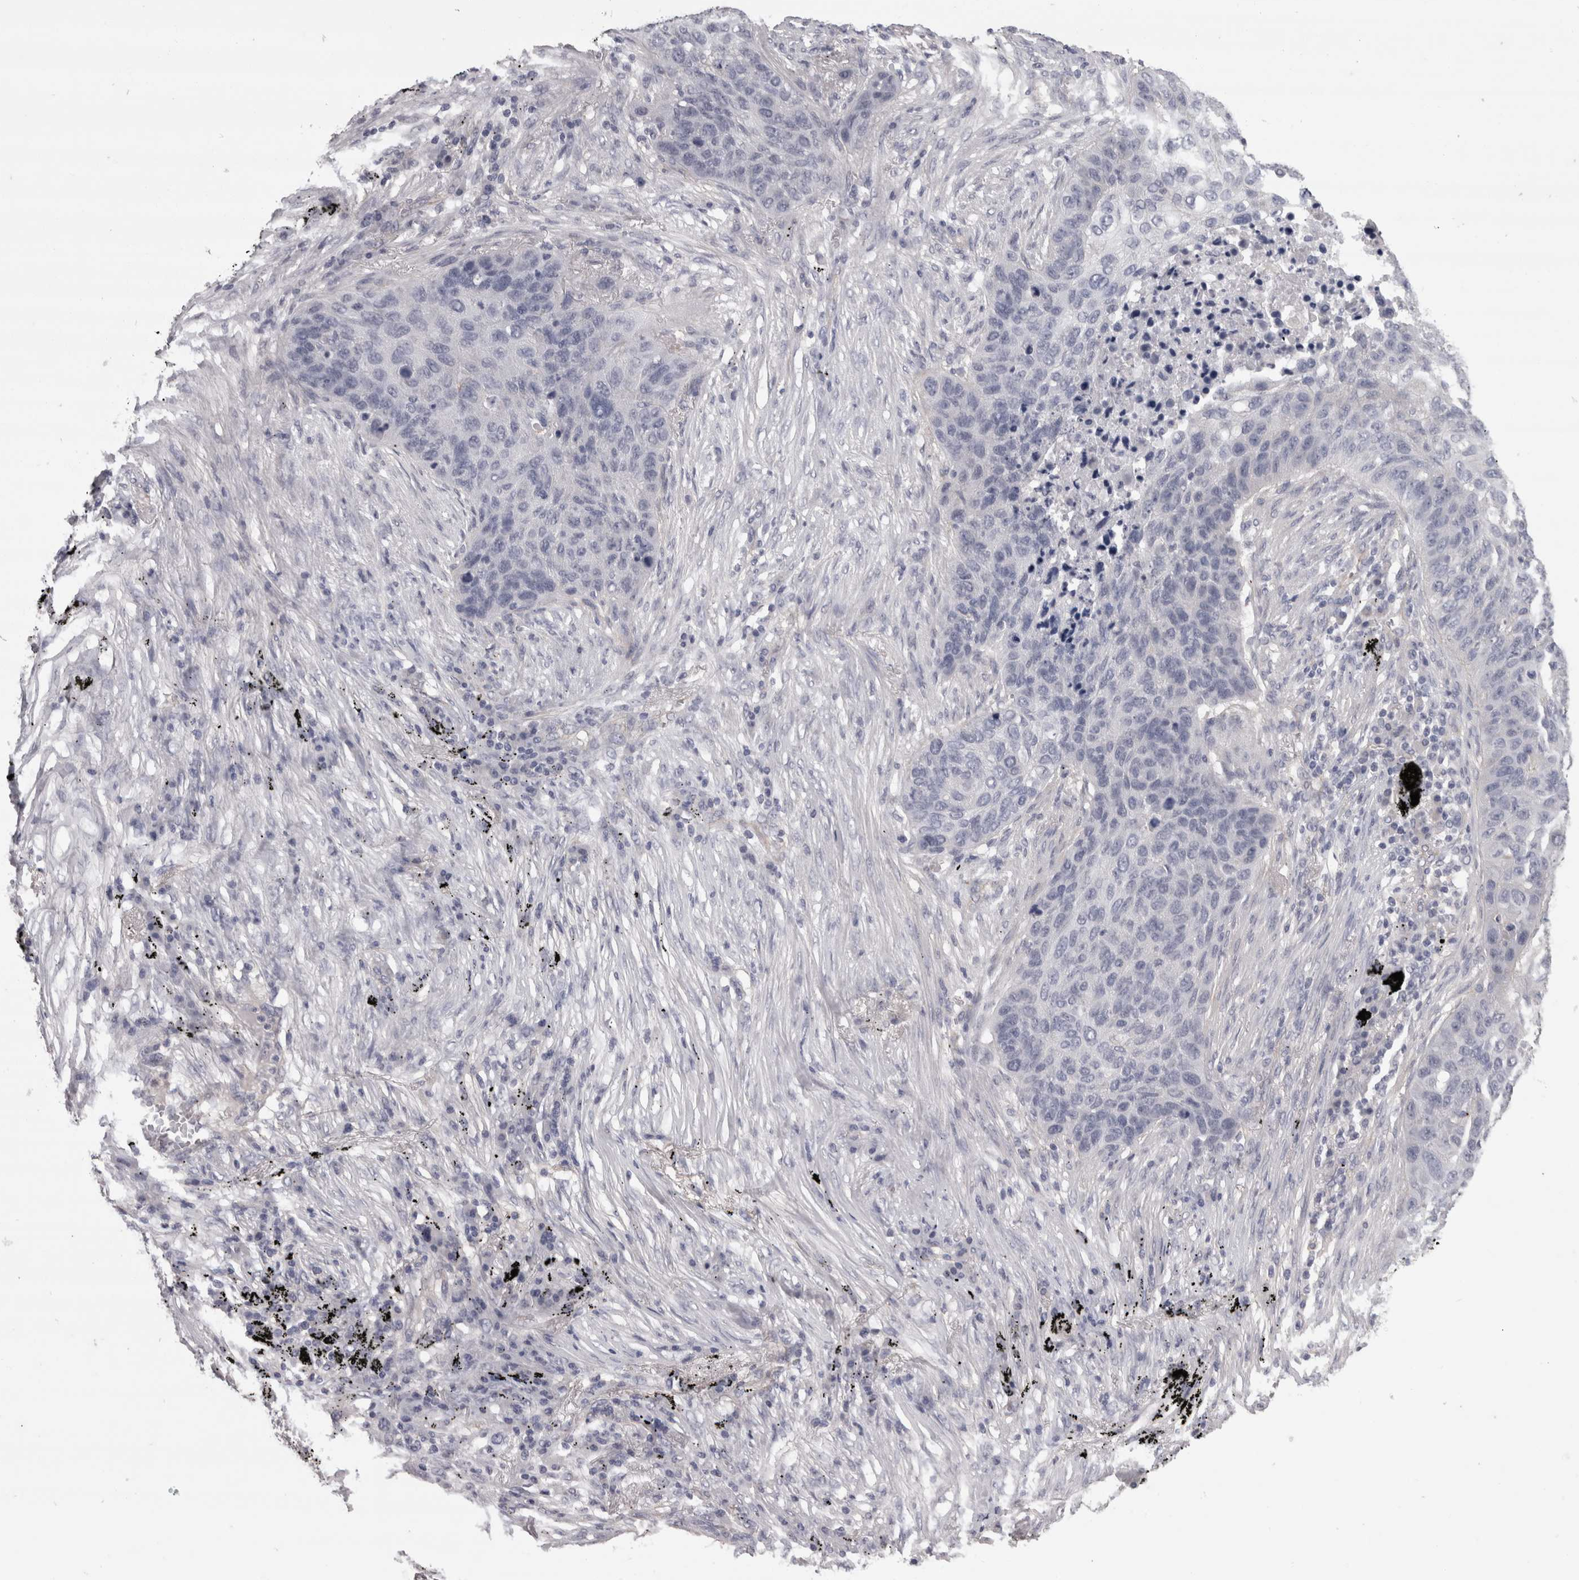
{"staining": {"intensity": "negative", "quantity": "none", "location": "none"}, "tissue": "lung cancer", "cell_type": "Tumor cells", "image_type": "cancer", "snomed": [{"axis": "morphology", "description": "Squamous cell carcinoma, NOS"}, {"axis": "topography", "description": "Lung"}], "caption": "Tumor cells show no significant staining in lung cancer (squamous cell carcinoma).", "gene": "LYZL6", "patient": {"sex": "female", "age": 63}}